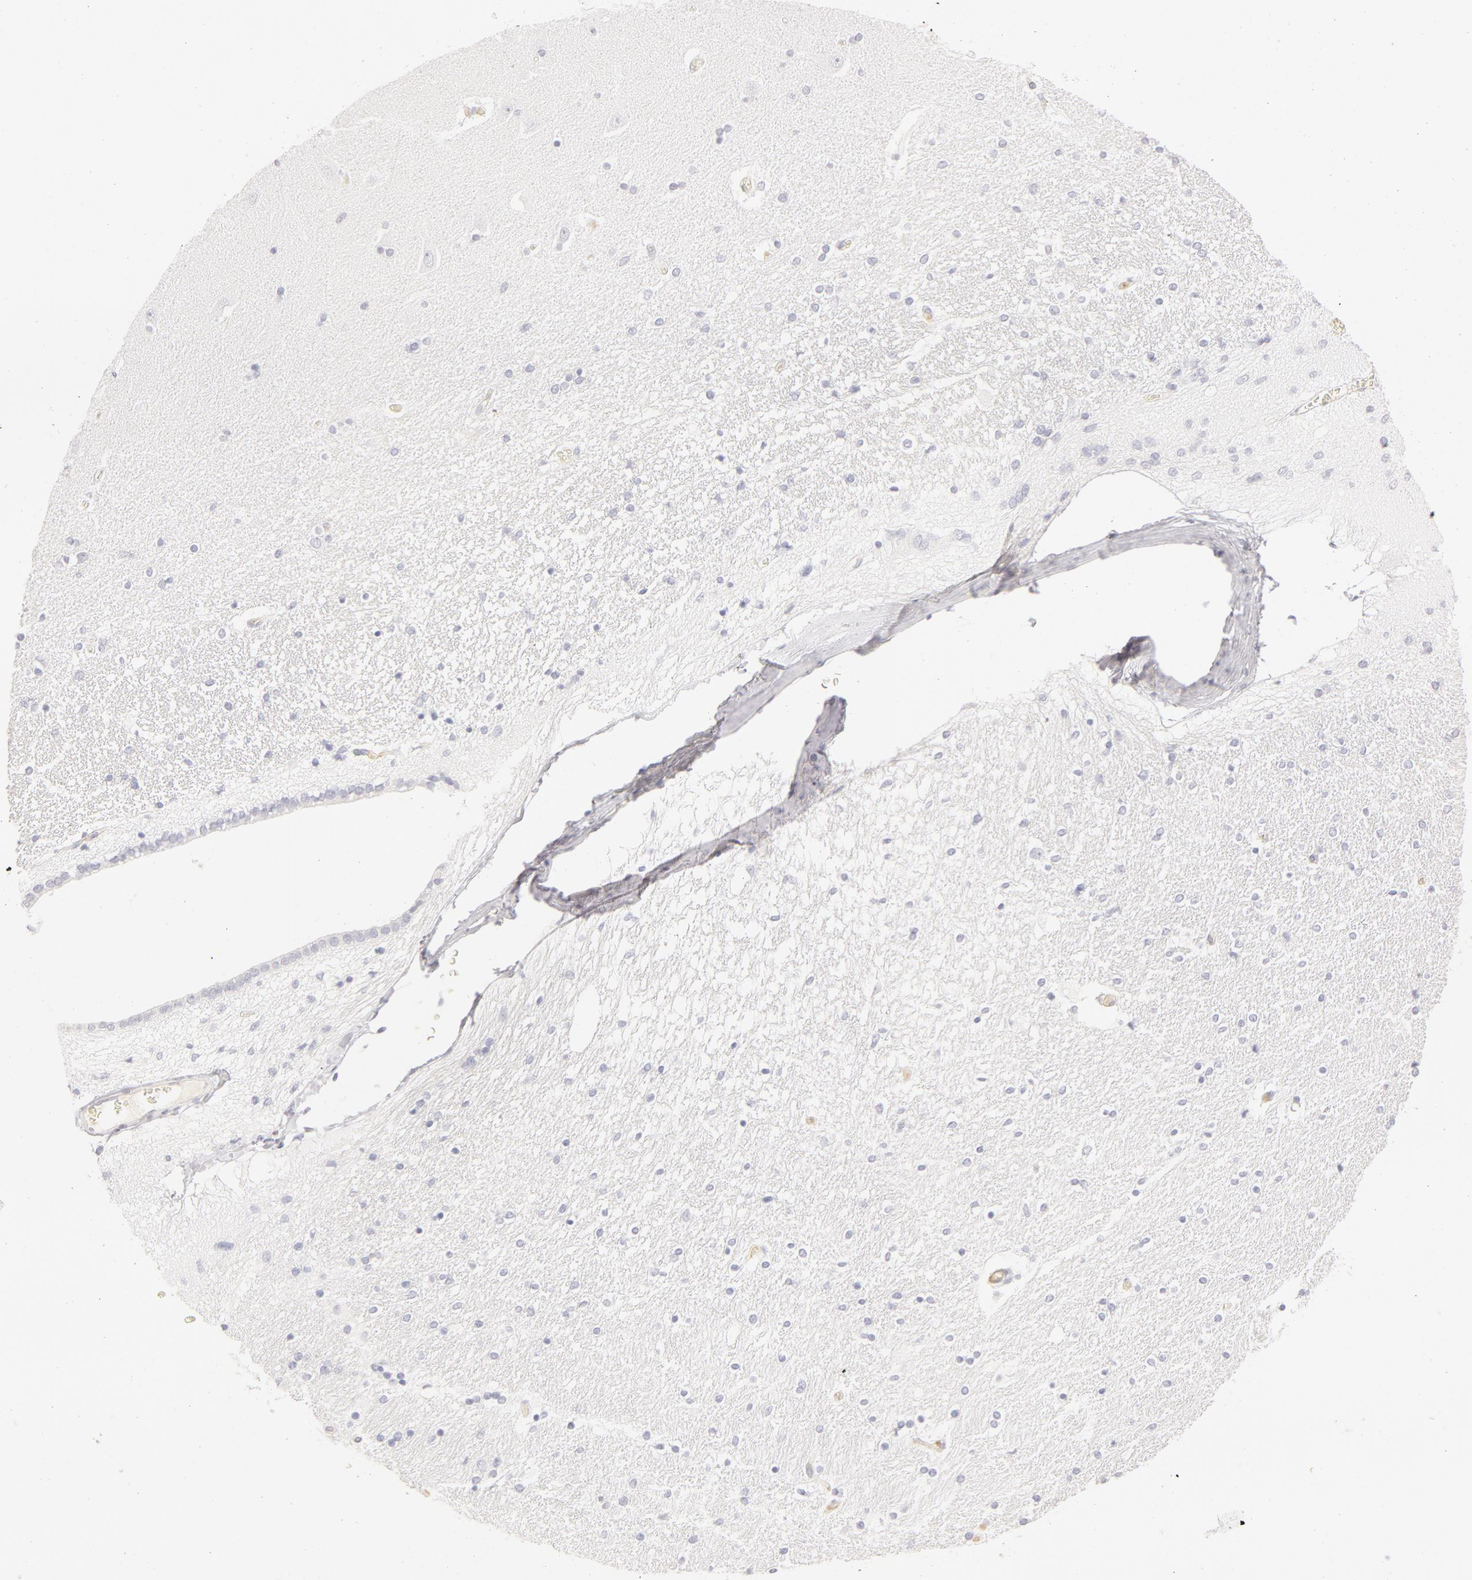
{"staining": {"intensity": "negative", "quantity": "none", "location": "none"}, "tissue": "hippocampus", "cell_type": "Glial cells", "image_type": "normal", "snomed": [{"axis": "morphology", "description": "Normal tissue, NOS"}, {"axis": "topography", "description": "Hippocampus"}], "caption": "Immunohistochemistry micrograph of normal hippocampus stained for a protein (brown), which exhibits no positivity in glial cells. Nuclei are stained in blue.", "gene": "LGALS7B", "patient": {"sex": "female", "age": 54}}